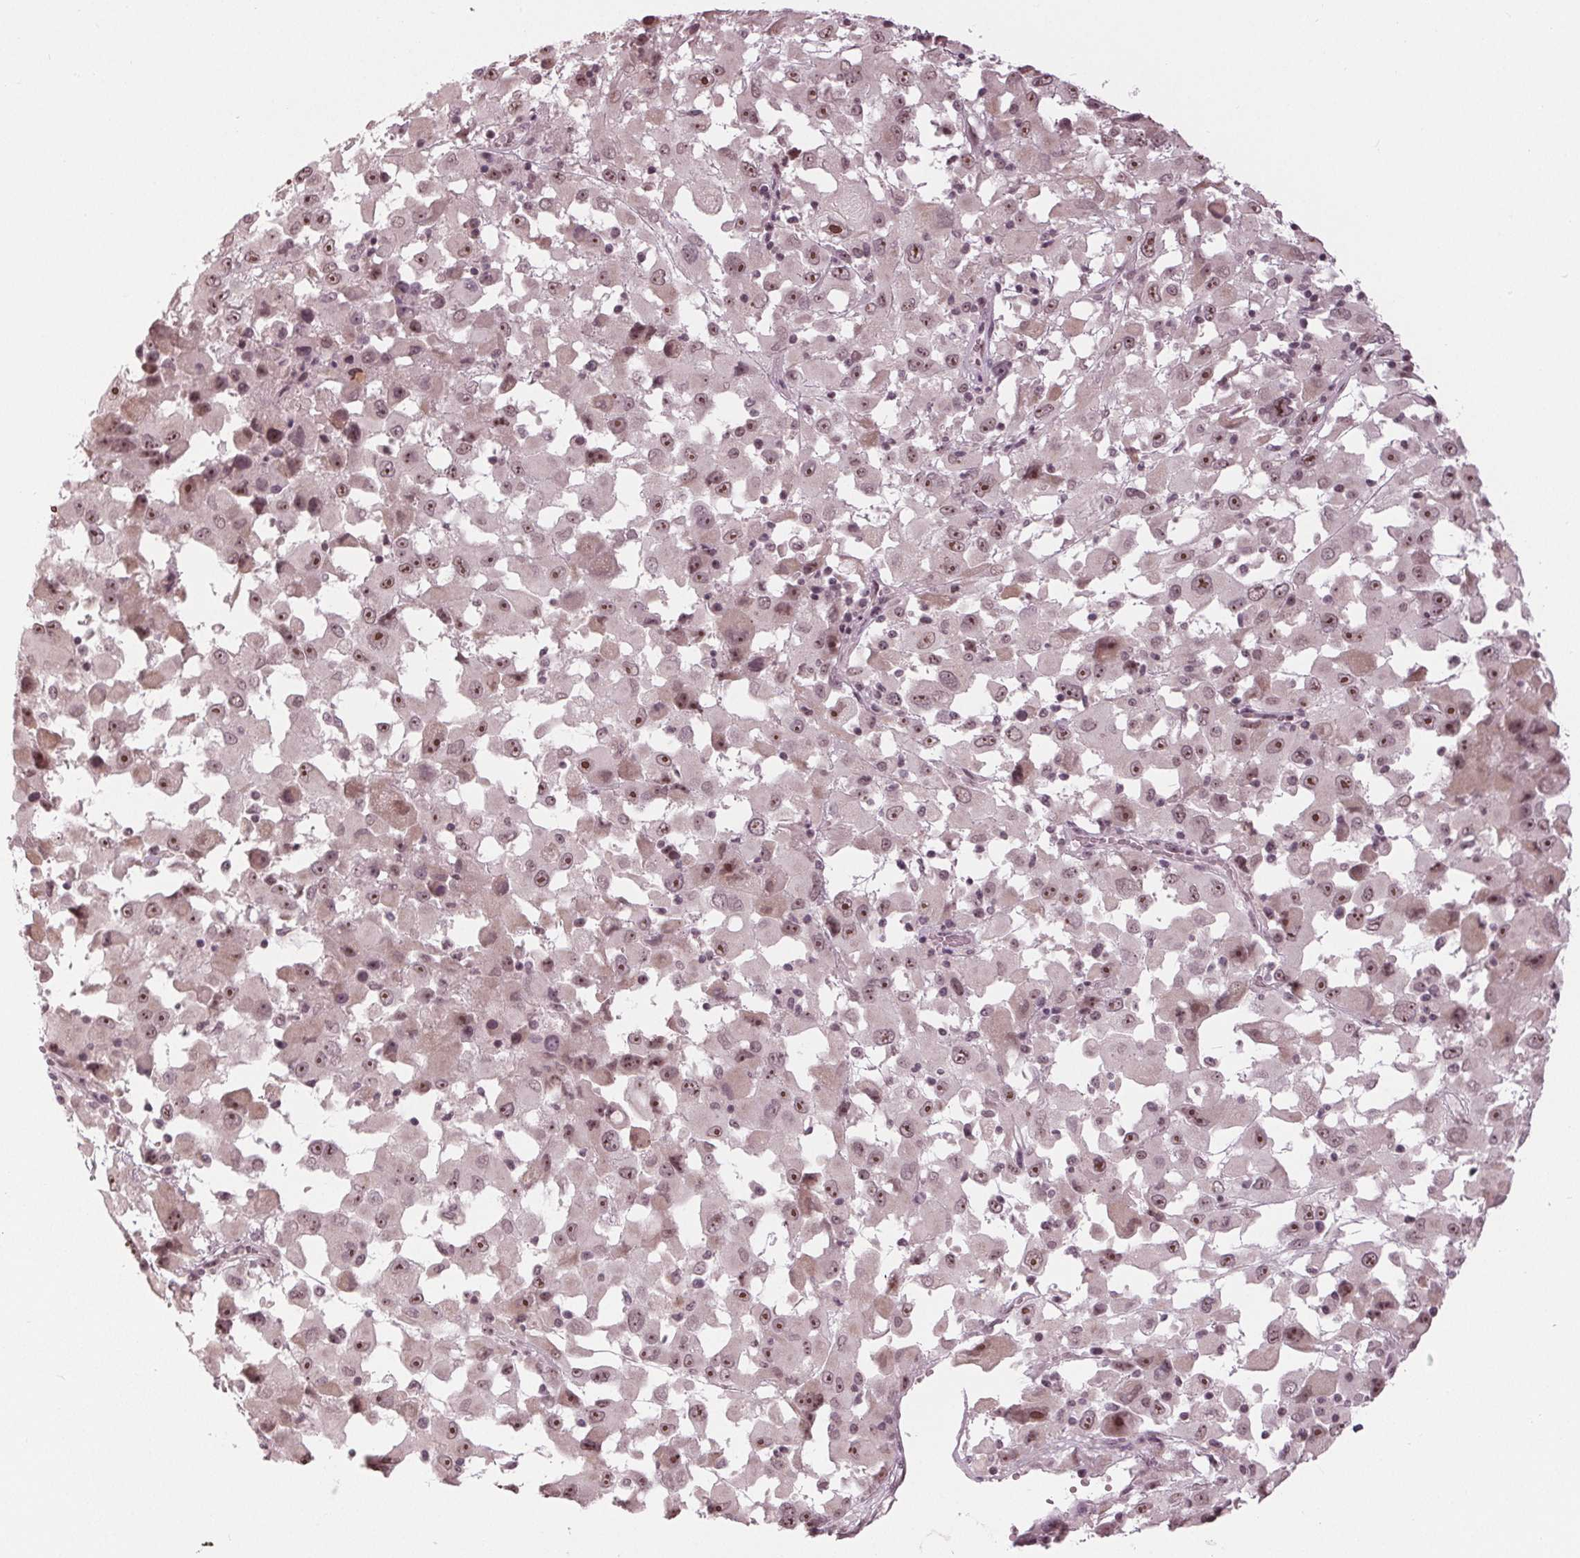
{"staining": {"intensity": "moderate", "quantity": ">75%", "location": "nuclear"}, "tissue": "melanoma", "cell_type": "Tumor cells", "image_type": "cancer", "snomed": [{"axis": "morphology", "description": "Malignant melanoma, Metastatic site"}, {"axis": "topography", "description": "Soft tissue"}], "caption": "There is medium levels of moderate nuclear staining in tumor cells of melanoma, as demonstrated by immunohistochemical staining (brown color).", "gene": "SLX4", "patient": {"sex": "male", "age": 50}}